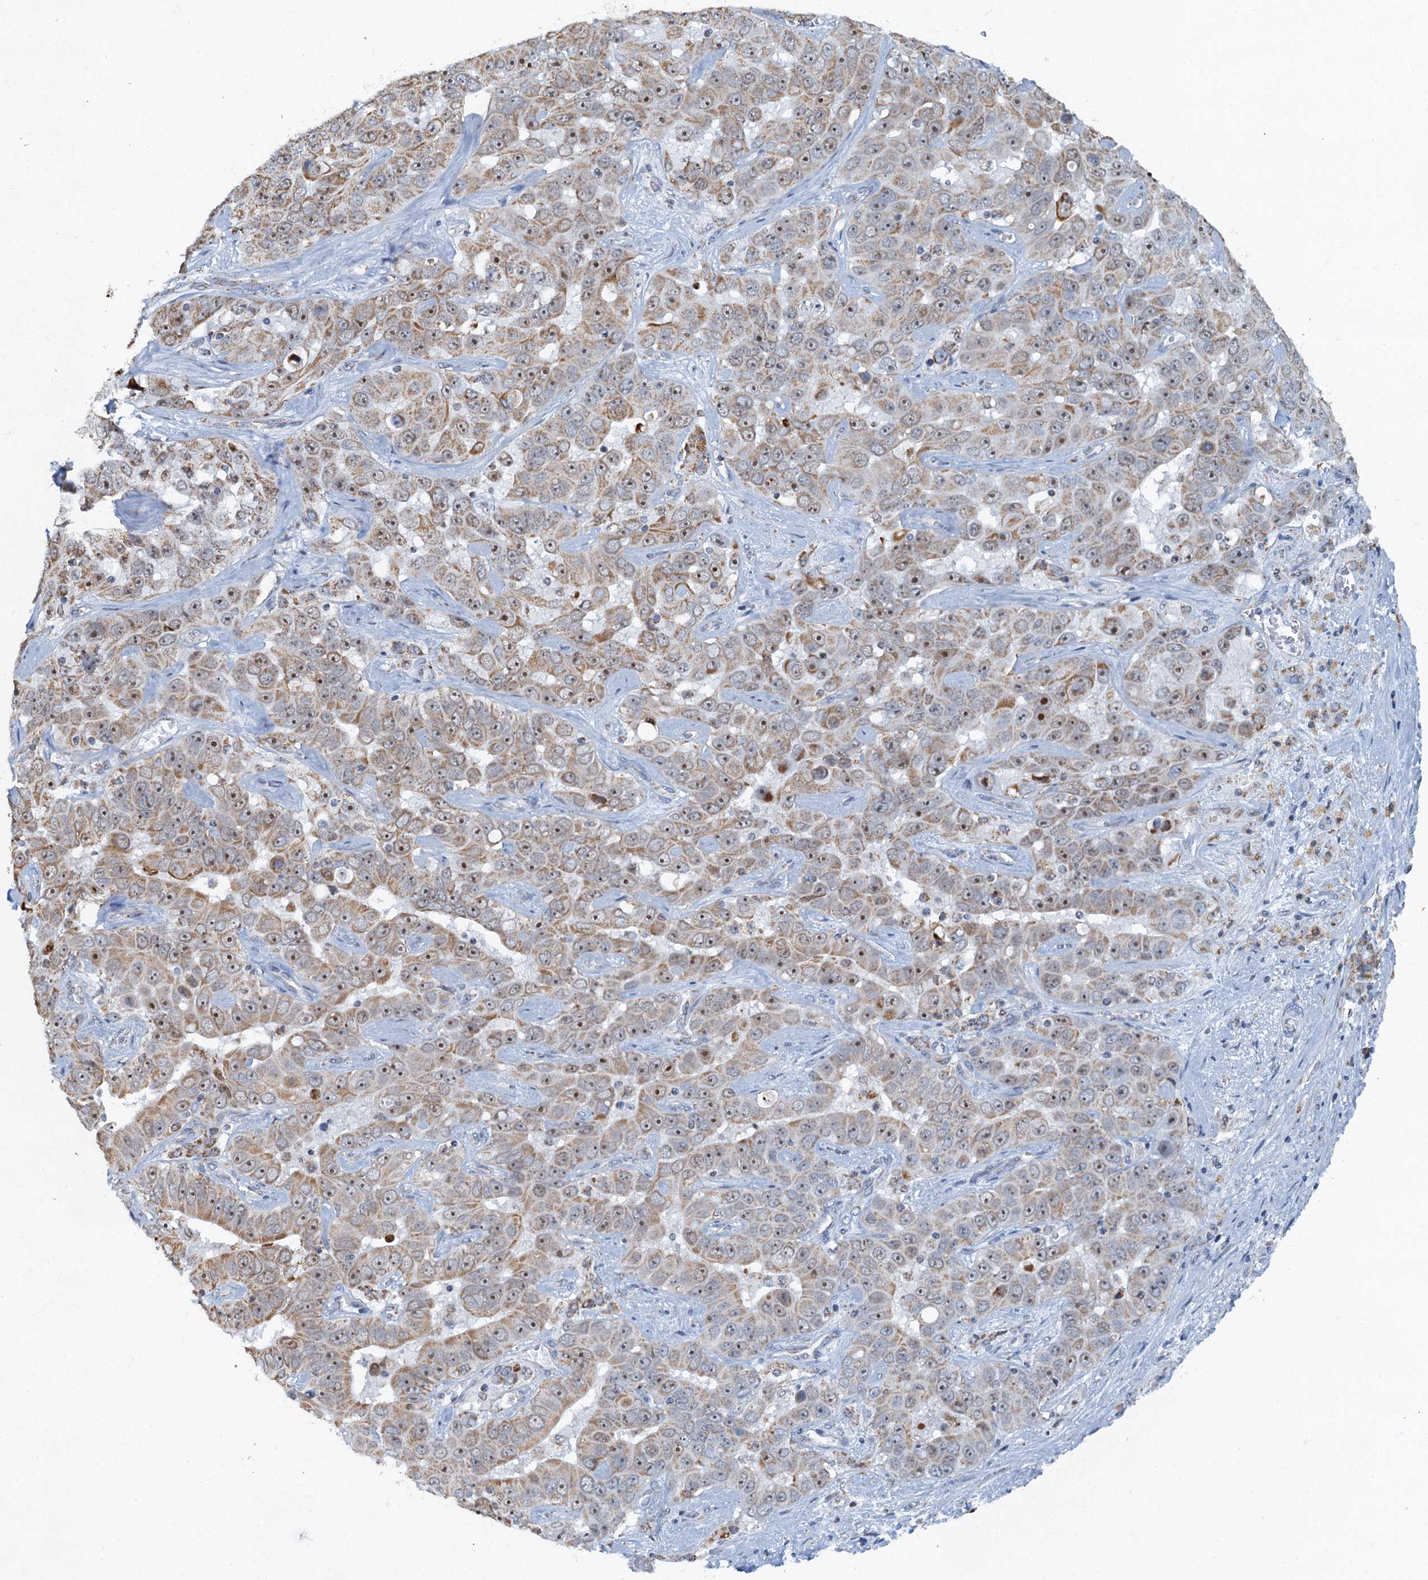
{"staining": {"intensity": "moderate", "quantity": "25%-75%", "location": "cytoplasmic/membranous,nuclear"}, "tissue": "liver cancer", "cell_type": "Tumor cells", "image_type": "cancer", "snomed": [{"axis": "morphology", "description": "Cholangiocarcinoma"}, {"axis": "topography", "description": "Liver"}], "caption": "Immunohistochemical staining of human liver cancer (cholangiocarcinoma) demonstrates medium levels of moderate cytoplasmic/membranous and nuclear positivity in about 25%-75% of tumor cells.", "gene": "RAD9B", "patient": {"sex": "female", "age": 52}}